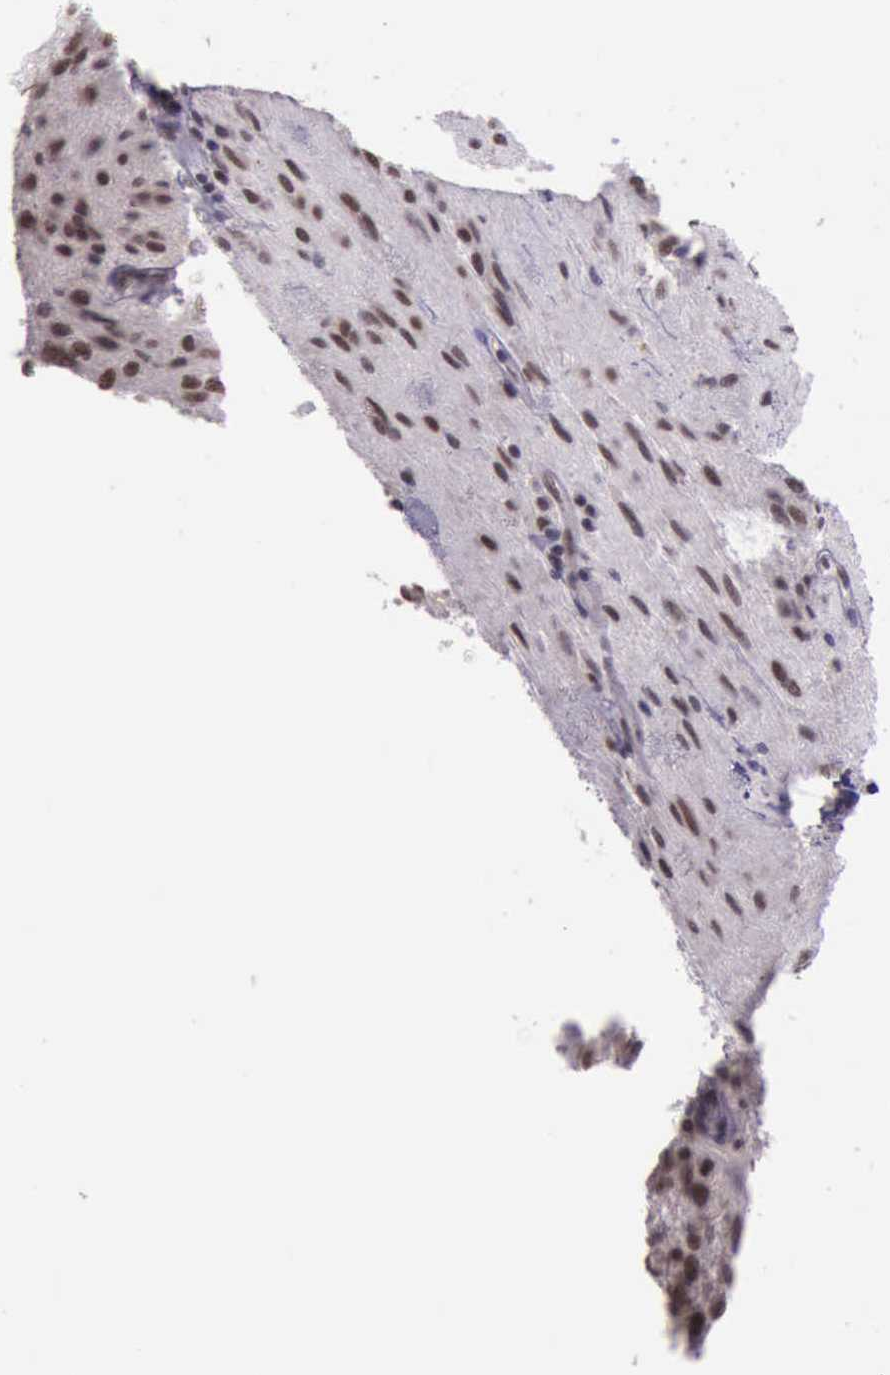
{"staining": {"intensity": "moderate", "quantity": ">75%", "location": "nuclear"}, "tissue": "glioma", "cell_type": "Tumor cells", "image_type": "cancer", "snomed": [{"axis": "morphology", "description": "Glioma, malignant, Low grade"}, {"axis": "topography", "description": "Brain"}], "caption": "Malignant glioma (low-grade) stained with DAB (3,3'-diaminobenzidine) IHC reveals medium levels of moderate nuclear positivity in approximately >75% of tumor cells. (brown staining indicates protein expression, while blue staining denotes nuclei).", "gene": "PRPF39", "patient": {"sex": "female", "age": 15}}